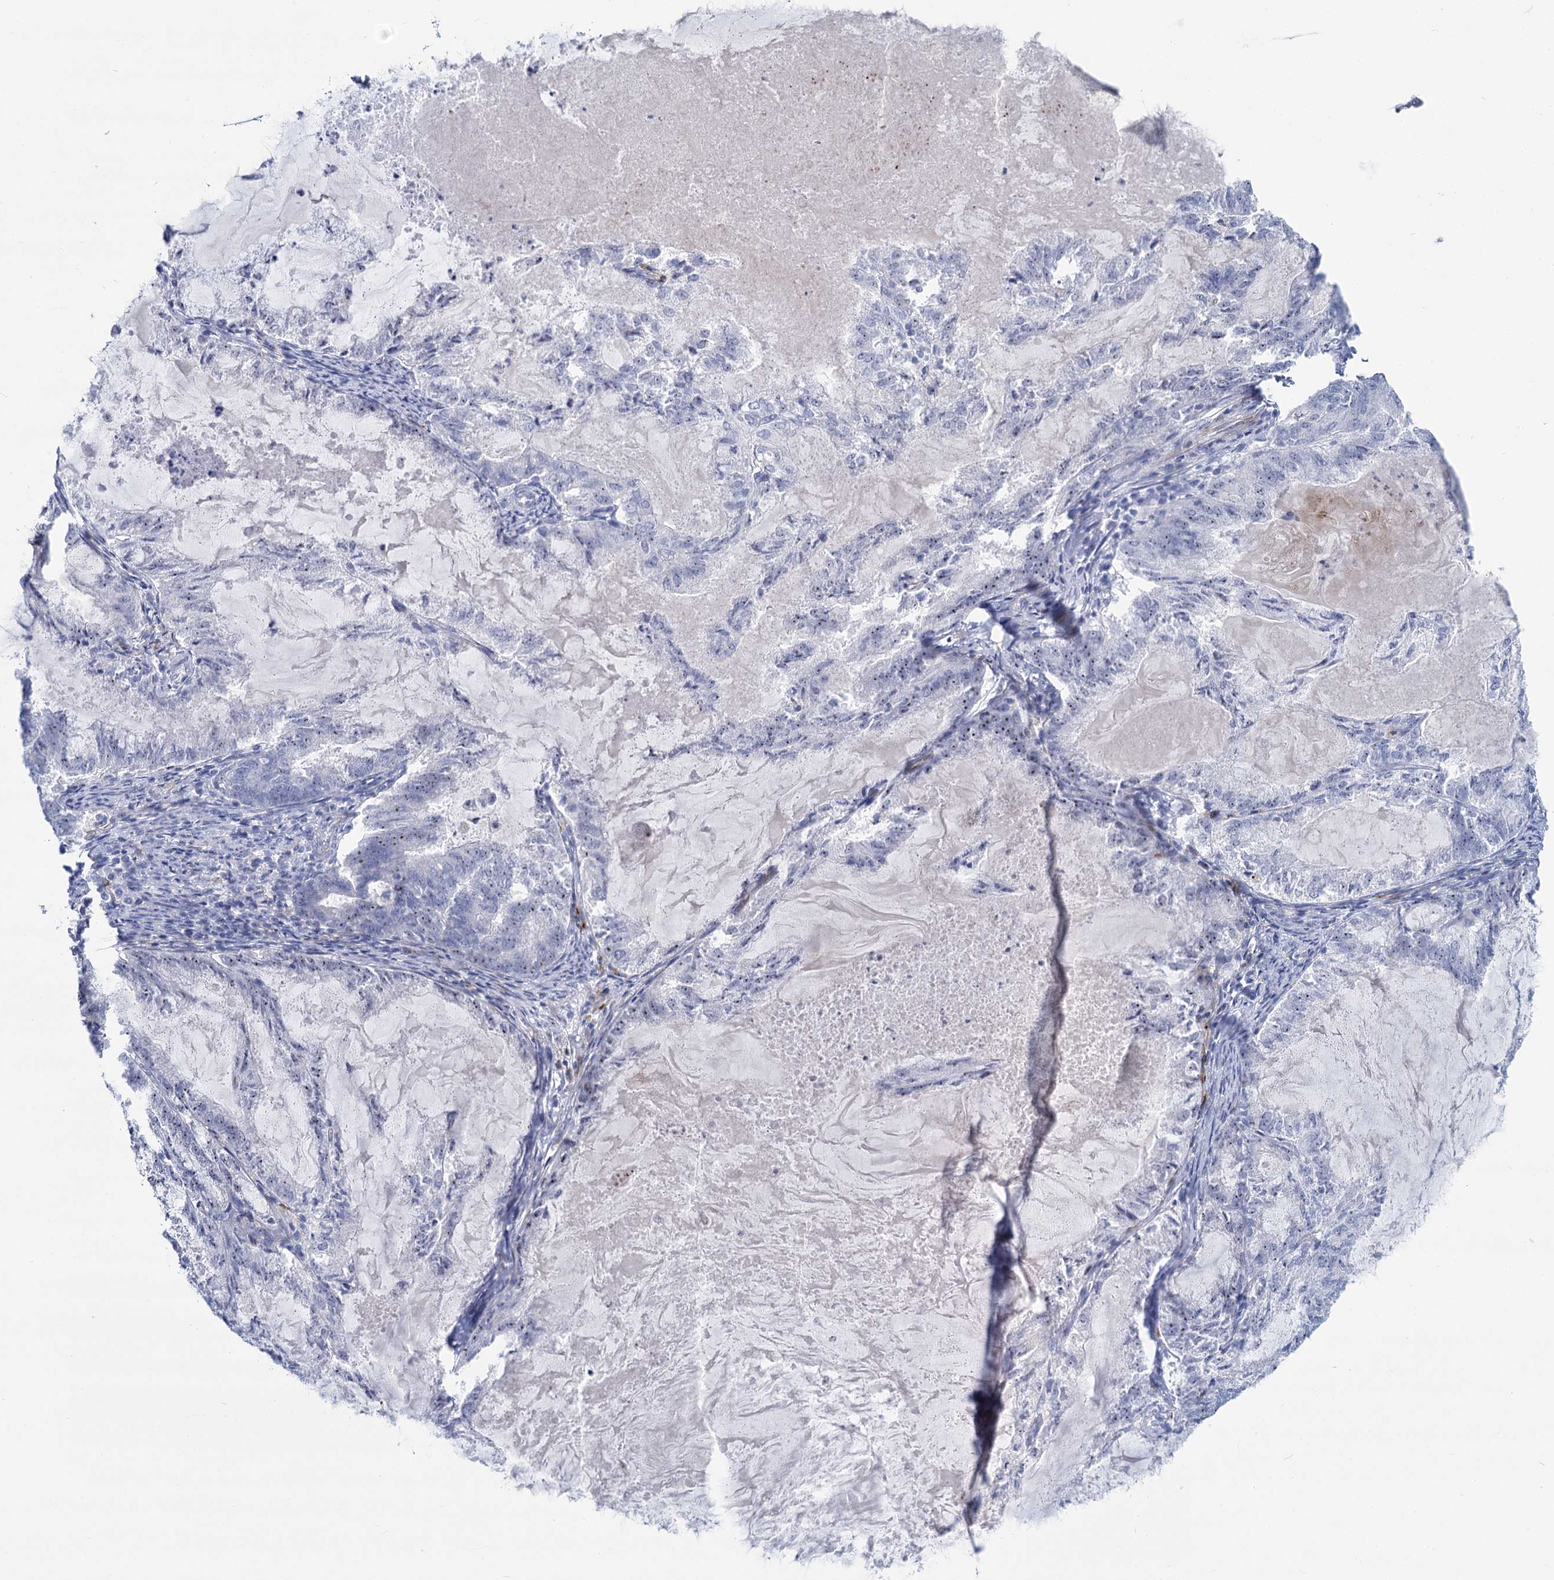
{"staining": {"intensity": "weak", "quantity": "25%-75%", "location": "nuclear"}, "tissue": "endometrial cancer", "cell_type": "Tumor cells", "image_type": "cancer", "snomed": [{"axis": "morphology", "description": "Adenocarcinoma, NOS"}, {"axis": "topography", "description": "Endometrium"}], "caption": "Adenocarcinoma (endometrial) stained for a protein demonstrates weak nuclear positivity in tumor cells.", "gene": "SH3TC2", "patient": {"sex": "female", "age": 86}}